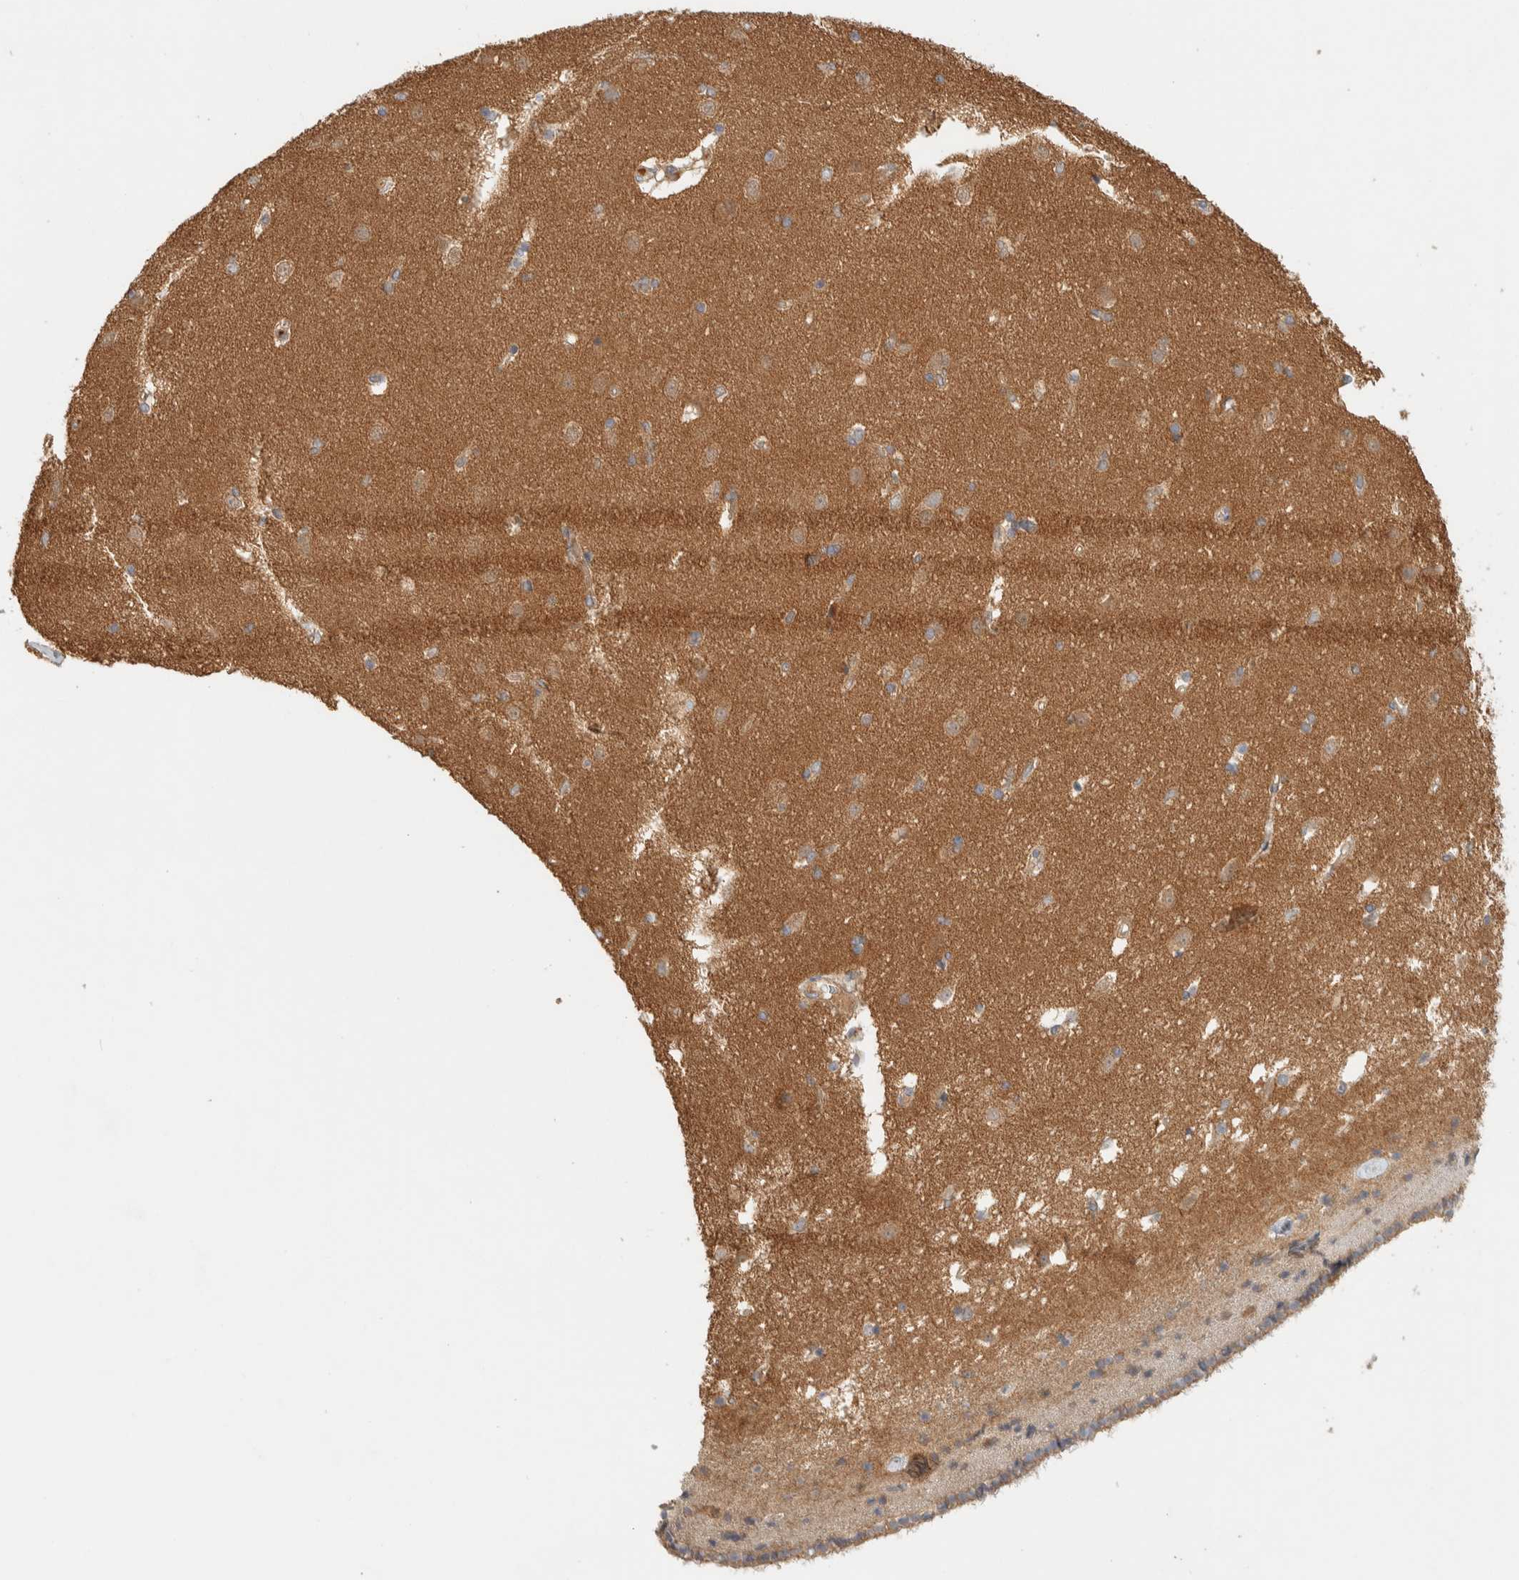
{"staining": {"intensity": "weak", "quantity": "<25%", "location": "cytoplasmic/membranous"}, "tissue": "caudate", "cell_type": "Glial cells", "image_type": "normal", "snomed": [{"axis": "morphology", "description": "Normal tissue, NOS"}, {"axis": "topography", "description": "Lateral ventricle wall"}], "caption": "Immunohistochemistry image of unremarkable caudate: human caudate stained with DAB (3,3'-diaminobenzidine) displays no significant protein staining in glial cells.", "gene": "FAM167A", "patient": {"sex": "female", "age": 19}}